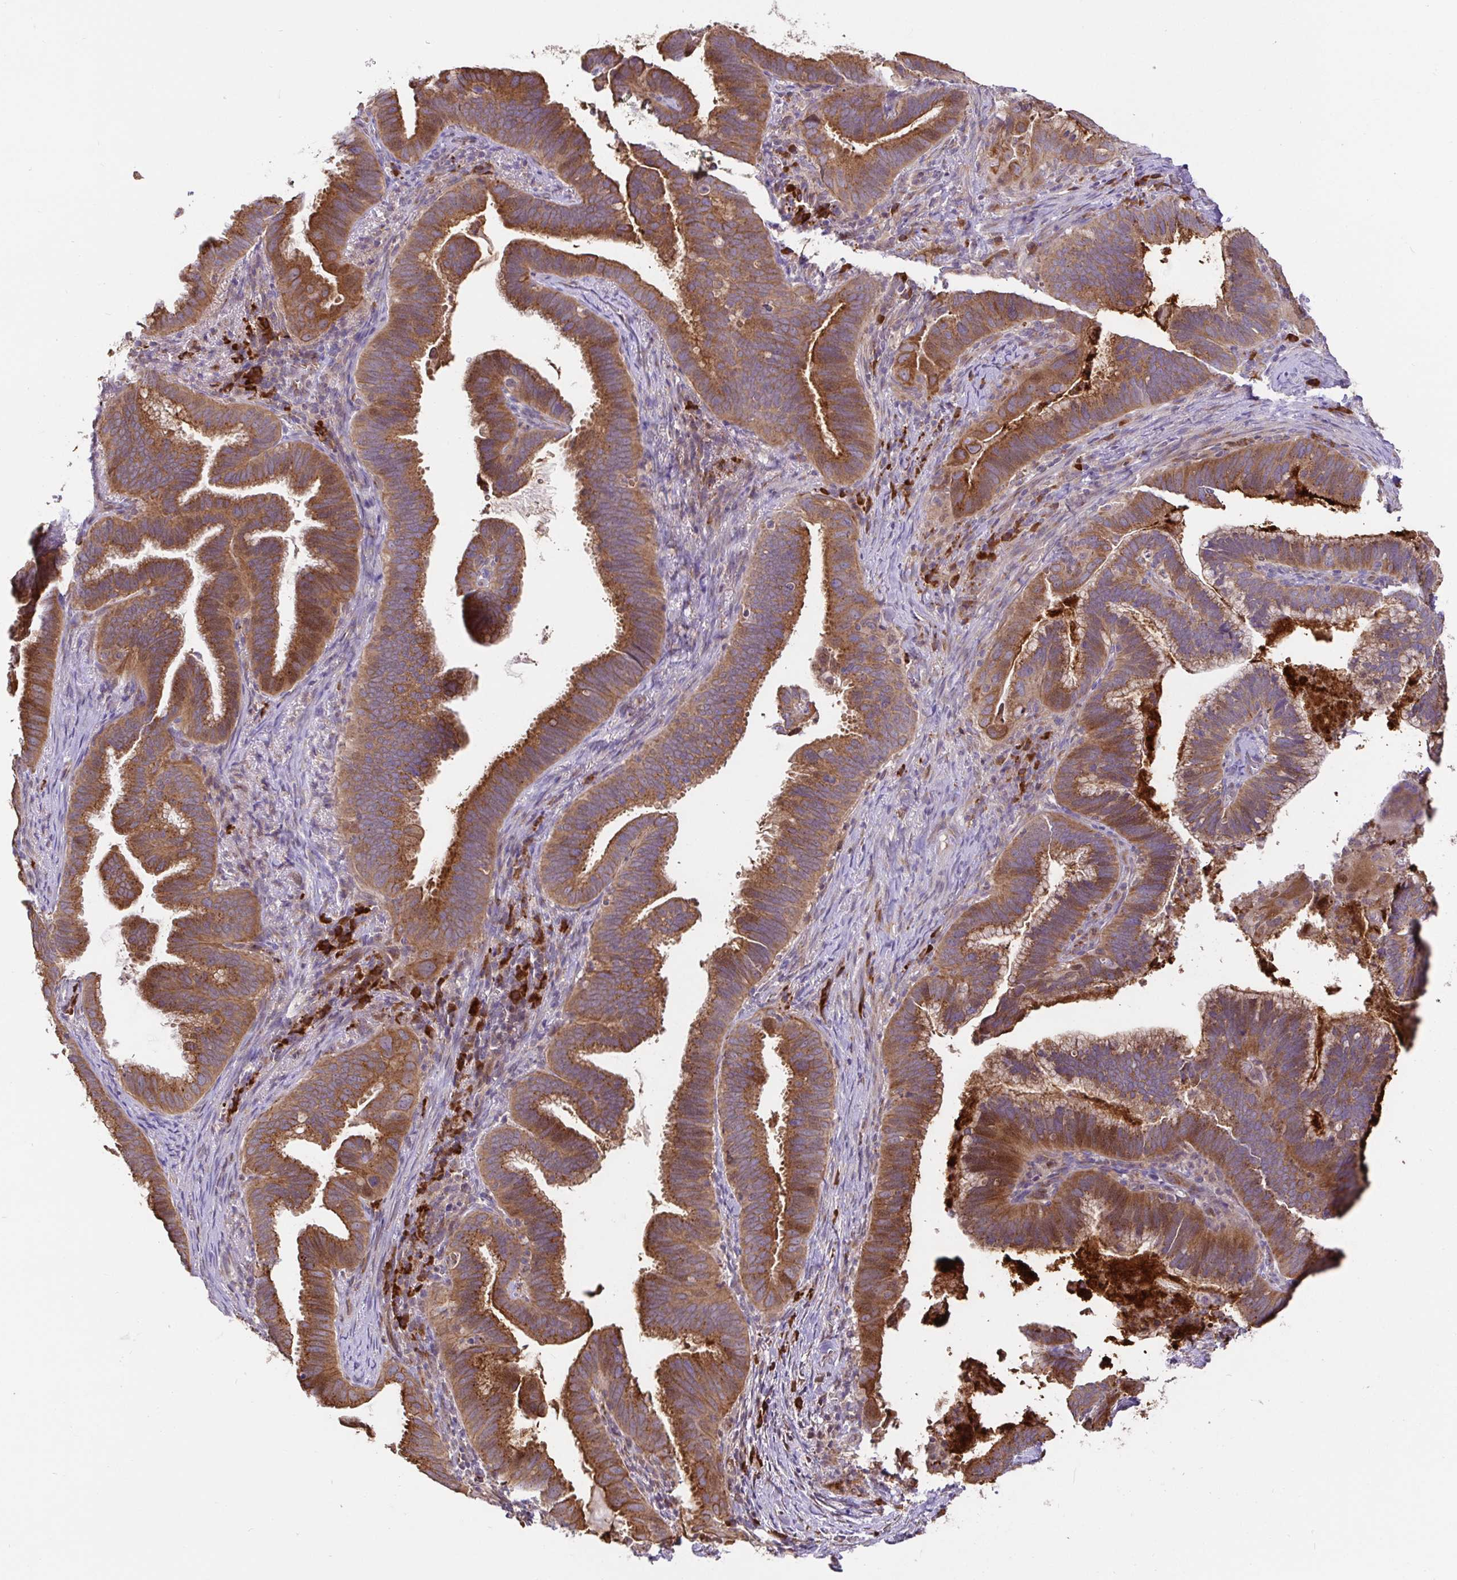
{"staining": {"intensity": "strong", "quantity": ">75%", "location": "cytoplasmic/membranous"}, "tissue": "cervical cancer", "cell_type": "Tumor cells", "image_type": "cancer", "snomed": [{"axis": "morphology", "description": "Adenocarcinoma, NOS"}, {"axis": "topography", "description": "Cervix"}], "caption": "IHC image of human cervical cancer (adenocarcinoma) stained for a protein (brown), which demonstrates high levels of strong cytoplasmic/membranous staining in approximately >75% of tumor cells.", "gene": "ELP1", "patient": {"sex": "female", "age": 61}}